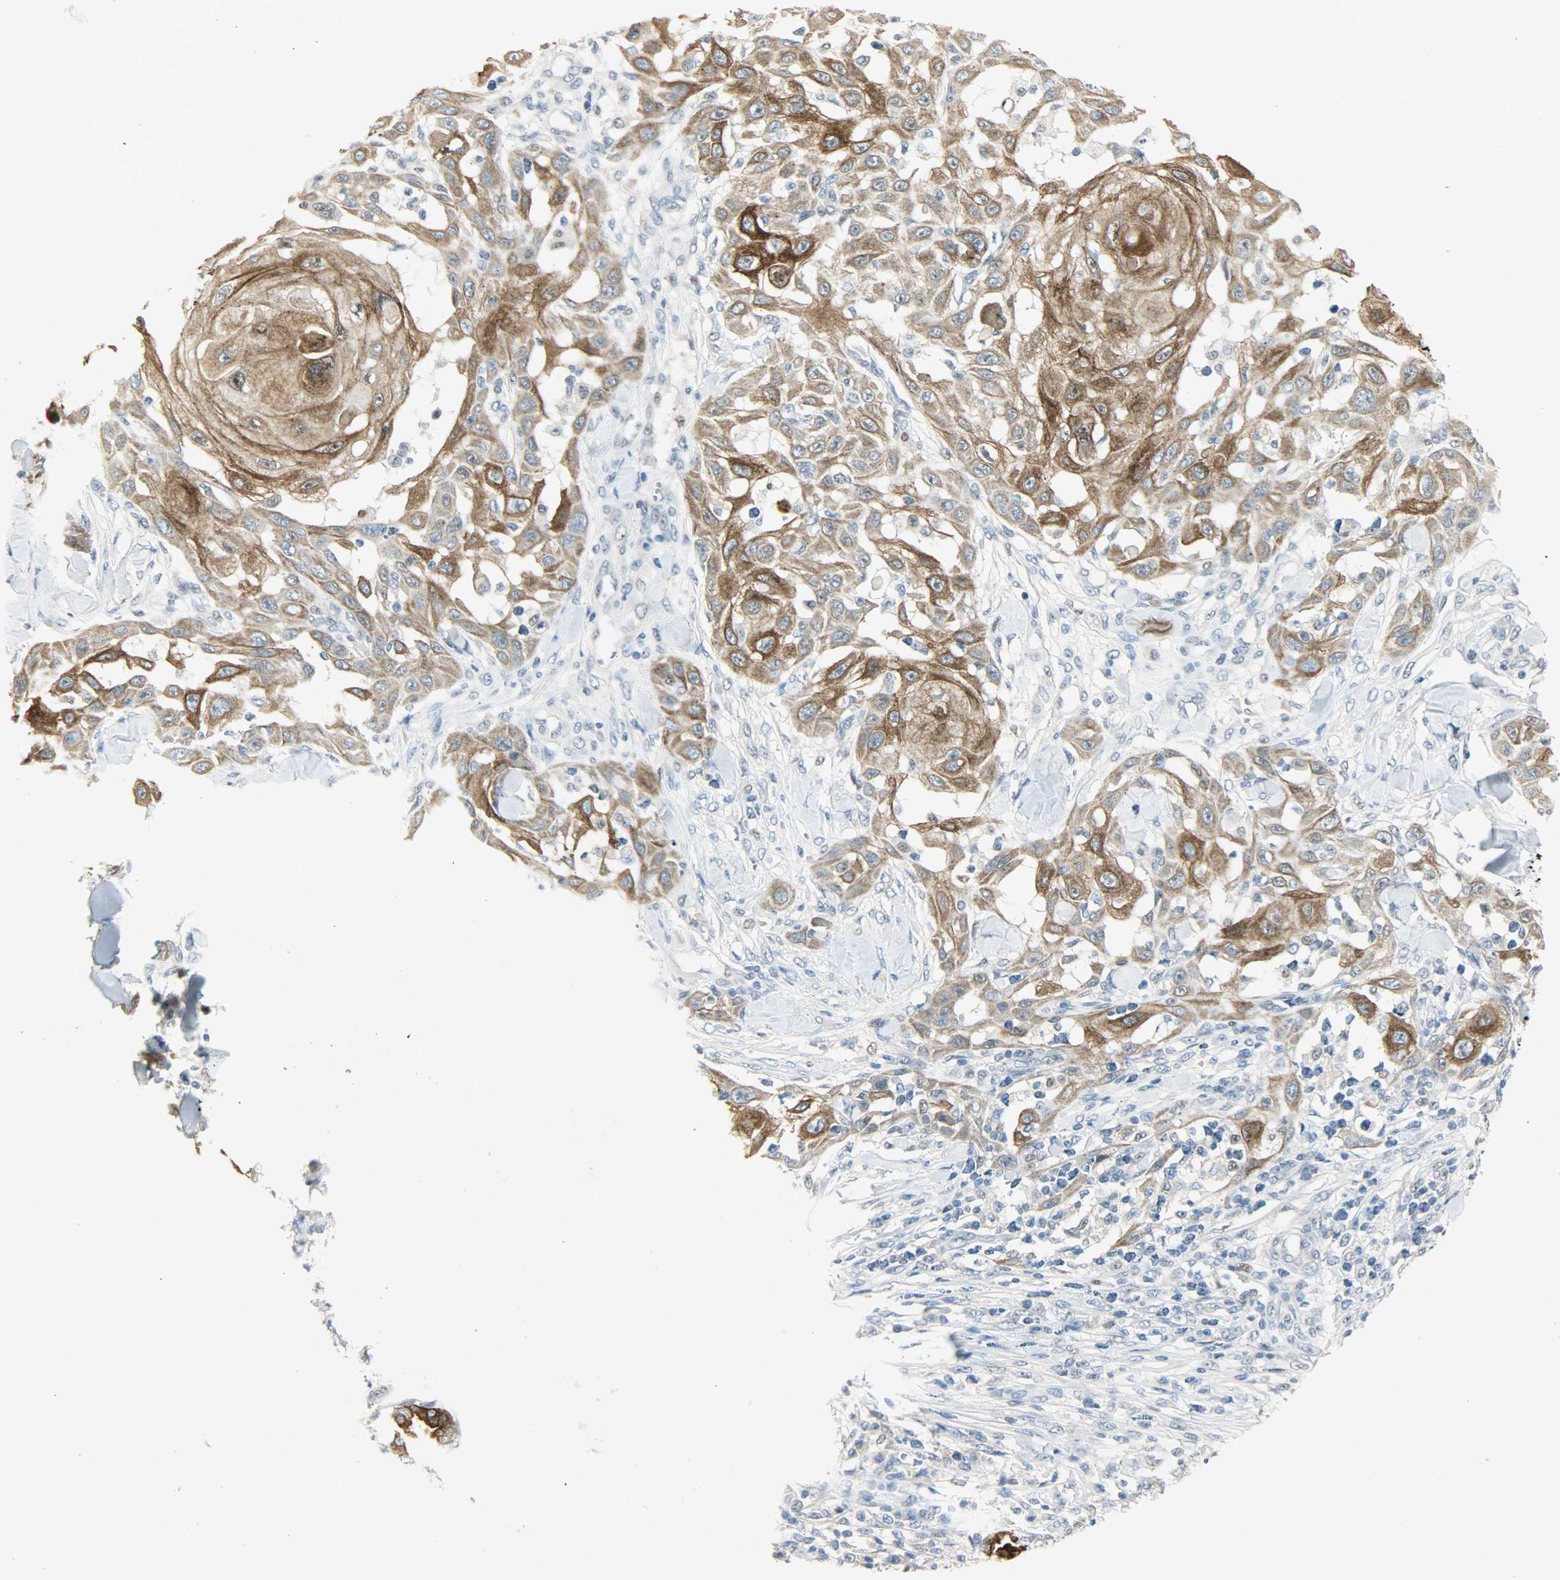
{"staining": {"intensity": "strong", "quantity": ">75%", "location": "cytoplasmic/membranous"}, "tissue": "skin cancer", "cell_type": "Tumor cells", "image_type": "cancer", "snomed": [{"axis": "morphology", "description": "Squamous cell carcinoma, NOS"}, {"axis": "topography", "description": "Skin"}], "caption": "Human skin squamous cell carcinoma stained with a protein marker shows strong staining in tumor cells.", "gene": "PPARG", "patient": {"sex": "male", "age": 24}}